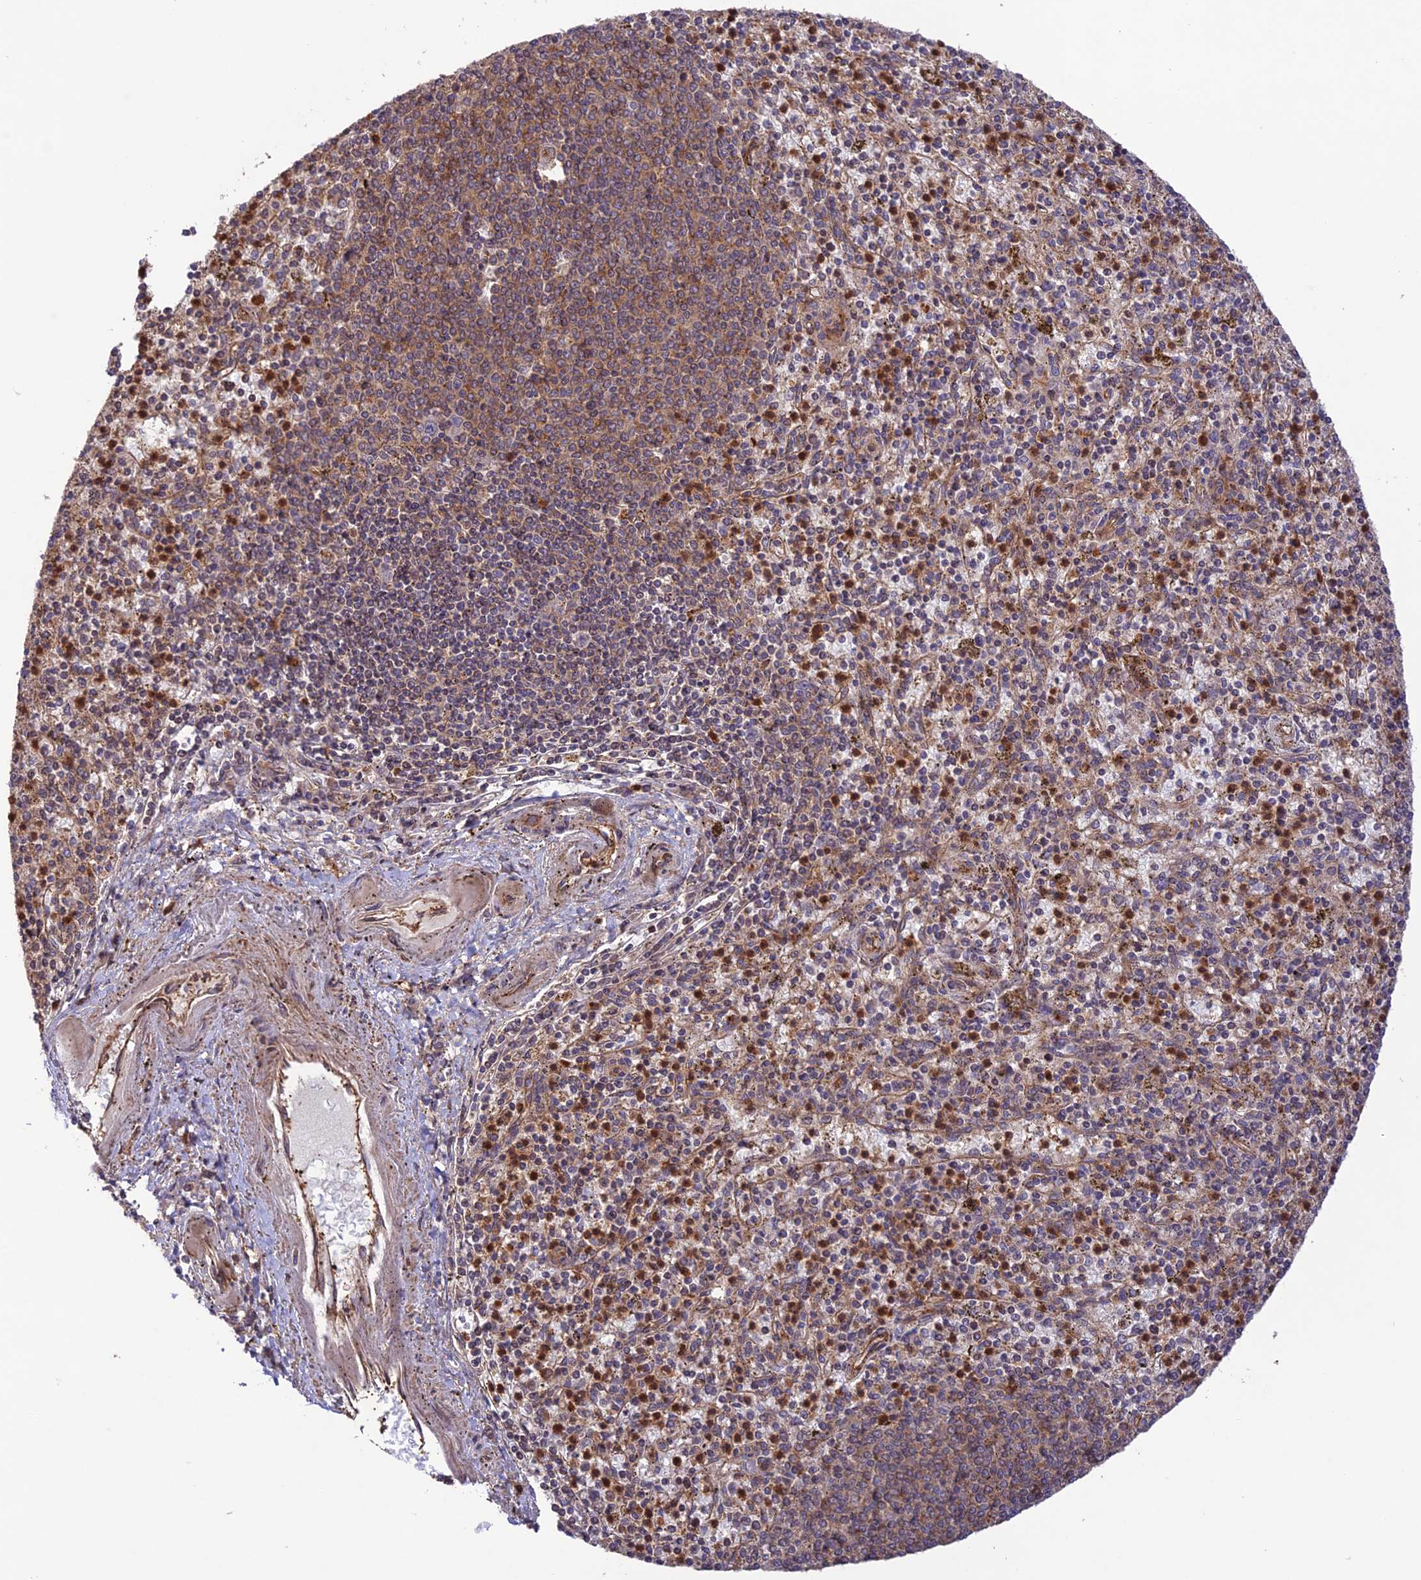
{"staining": {"intensity": "moderate", "quantity": ">75%", "location": "cytoplasmic/membranous,nuclear"}, "tissue": "spleen", "cell_type": "Cells in red pulp", "image_type": "normal", "snomed": [{"axis": "morphology", "description": "Normal tissue, NOS"}, {"axis": "topography", "description": "Spleen"}], "caption": "Spleen was stained to show a protein in brown. There is medium levels of moderate cytoplasmic/membranous,nuclear positivity in about >75% of cells in red pulp. The staining was performed using DAB (3,3'-diaminobenzidine) to visualize the protein expression in brown, while the nuclei were stained in blue with hematoxylin (Magnification: 20x).", "gene": "FCHSD1", "patient": {"sex": "male", "age": 72}}